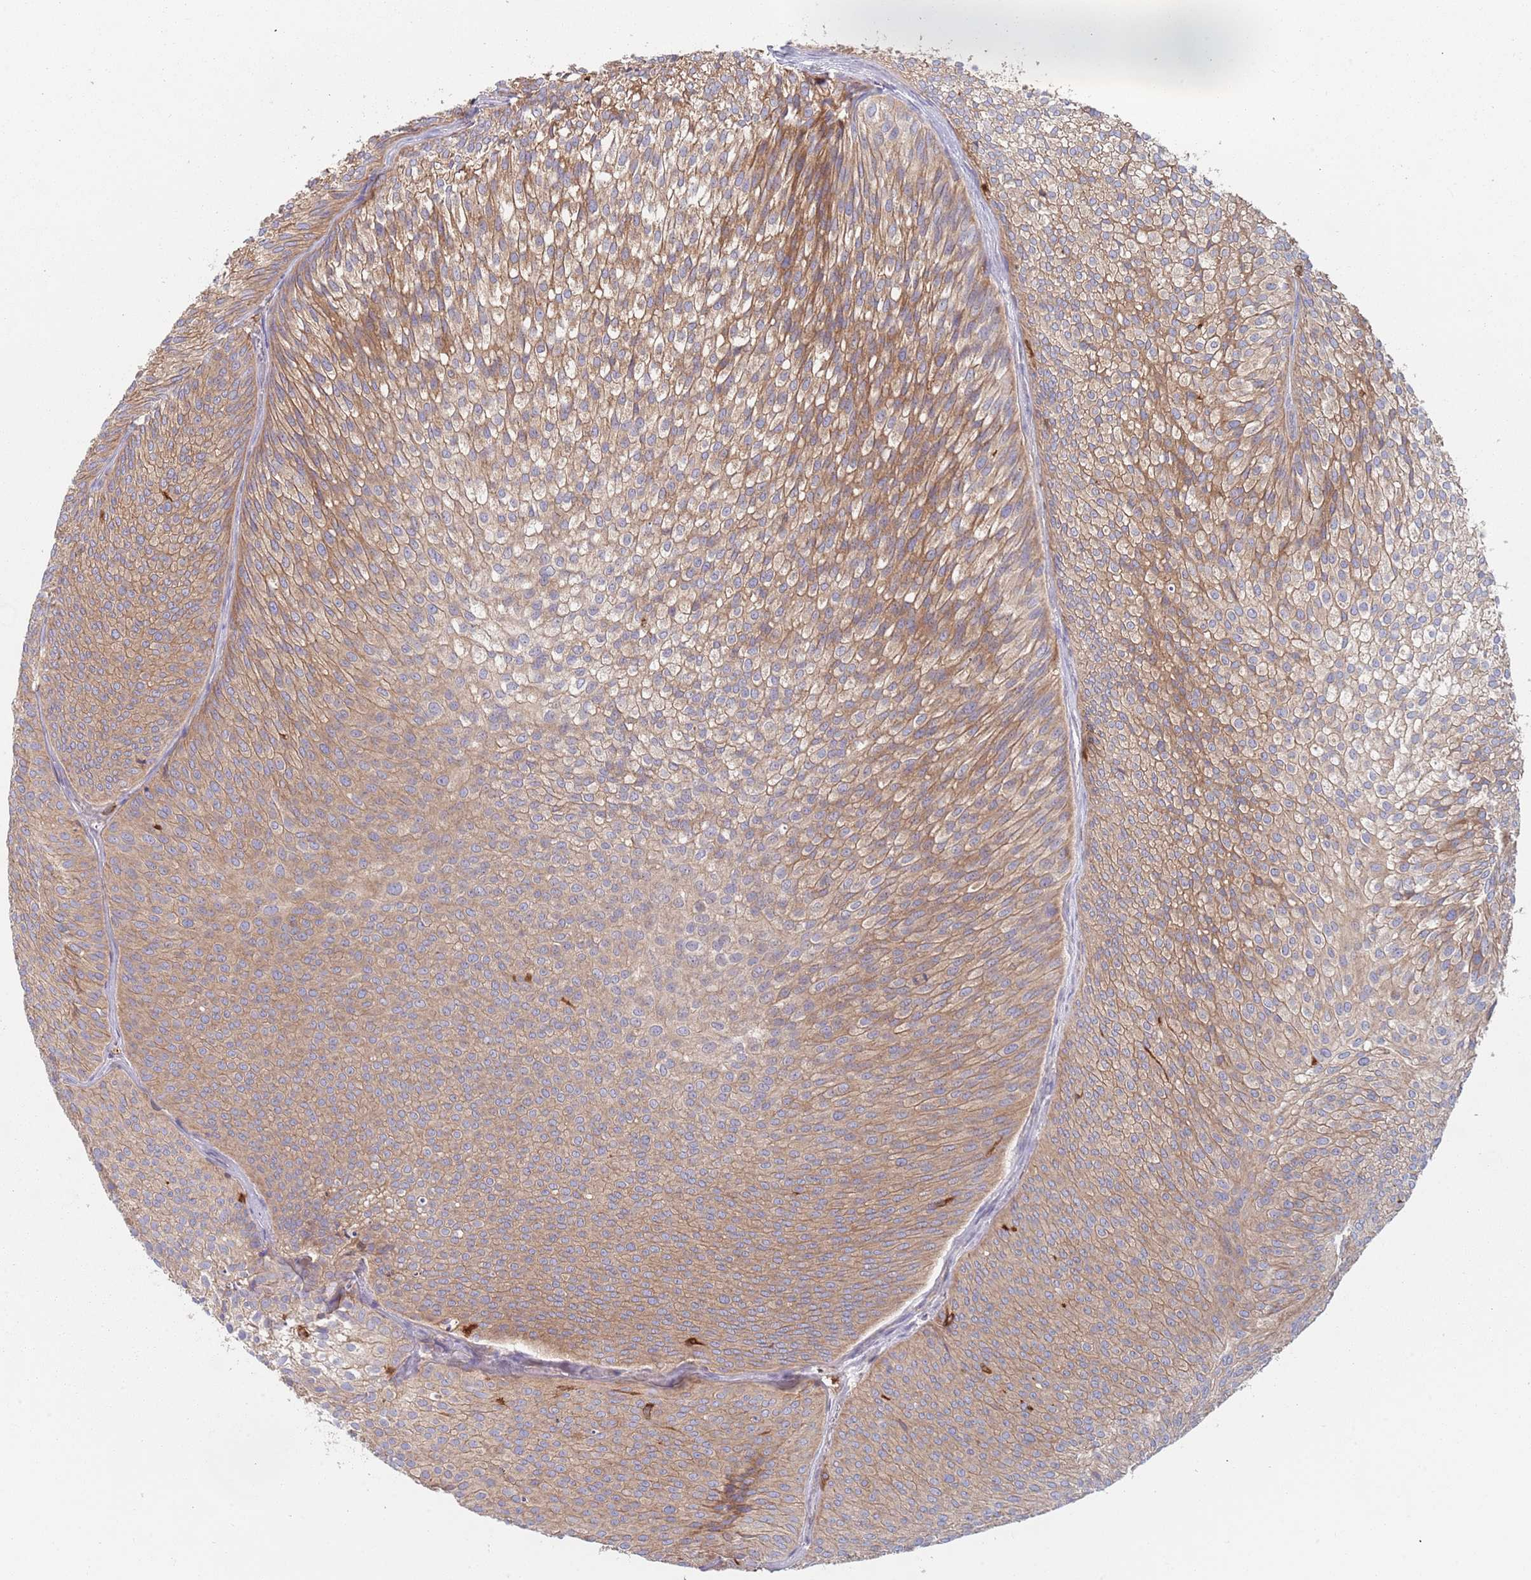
{"staining": {"intensity": "moderate", "quantity": ">75%", "location": "cytoplasmic/membranous"}, "tissue": "urothelial cancer", "cell_type": "Tumor cells", "image_type": "cancer", "snomed": [{"axis": "morphology", "description": "Urothelial carcinoma, Low grade"}, {"axis": "topography", "description": "Urinary bladder"}], "caption": "Immunohistochemistry (IHC) staining of urothelial cancer, which shows medium levels of moderate cytoplasmic/membranous staining in approximately >75% of tumor cells indicating moderate cytoplasmic/membranous protein expression. The staining was performed using DAB (brown) for protein detection and nuclei were counterstained in hematoxylin (blue).", "gene": "GDI2", "patient": {"sex": "male", "age": 91}}